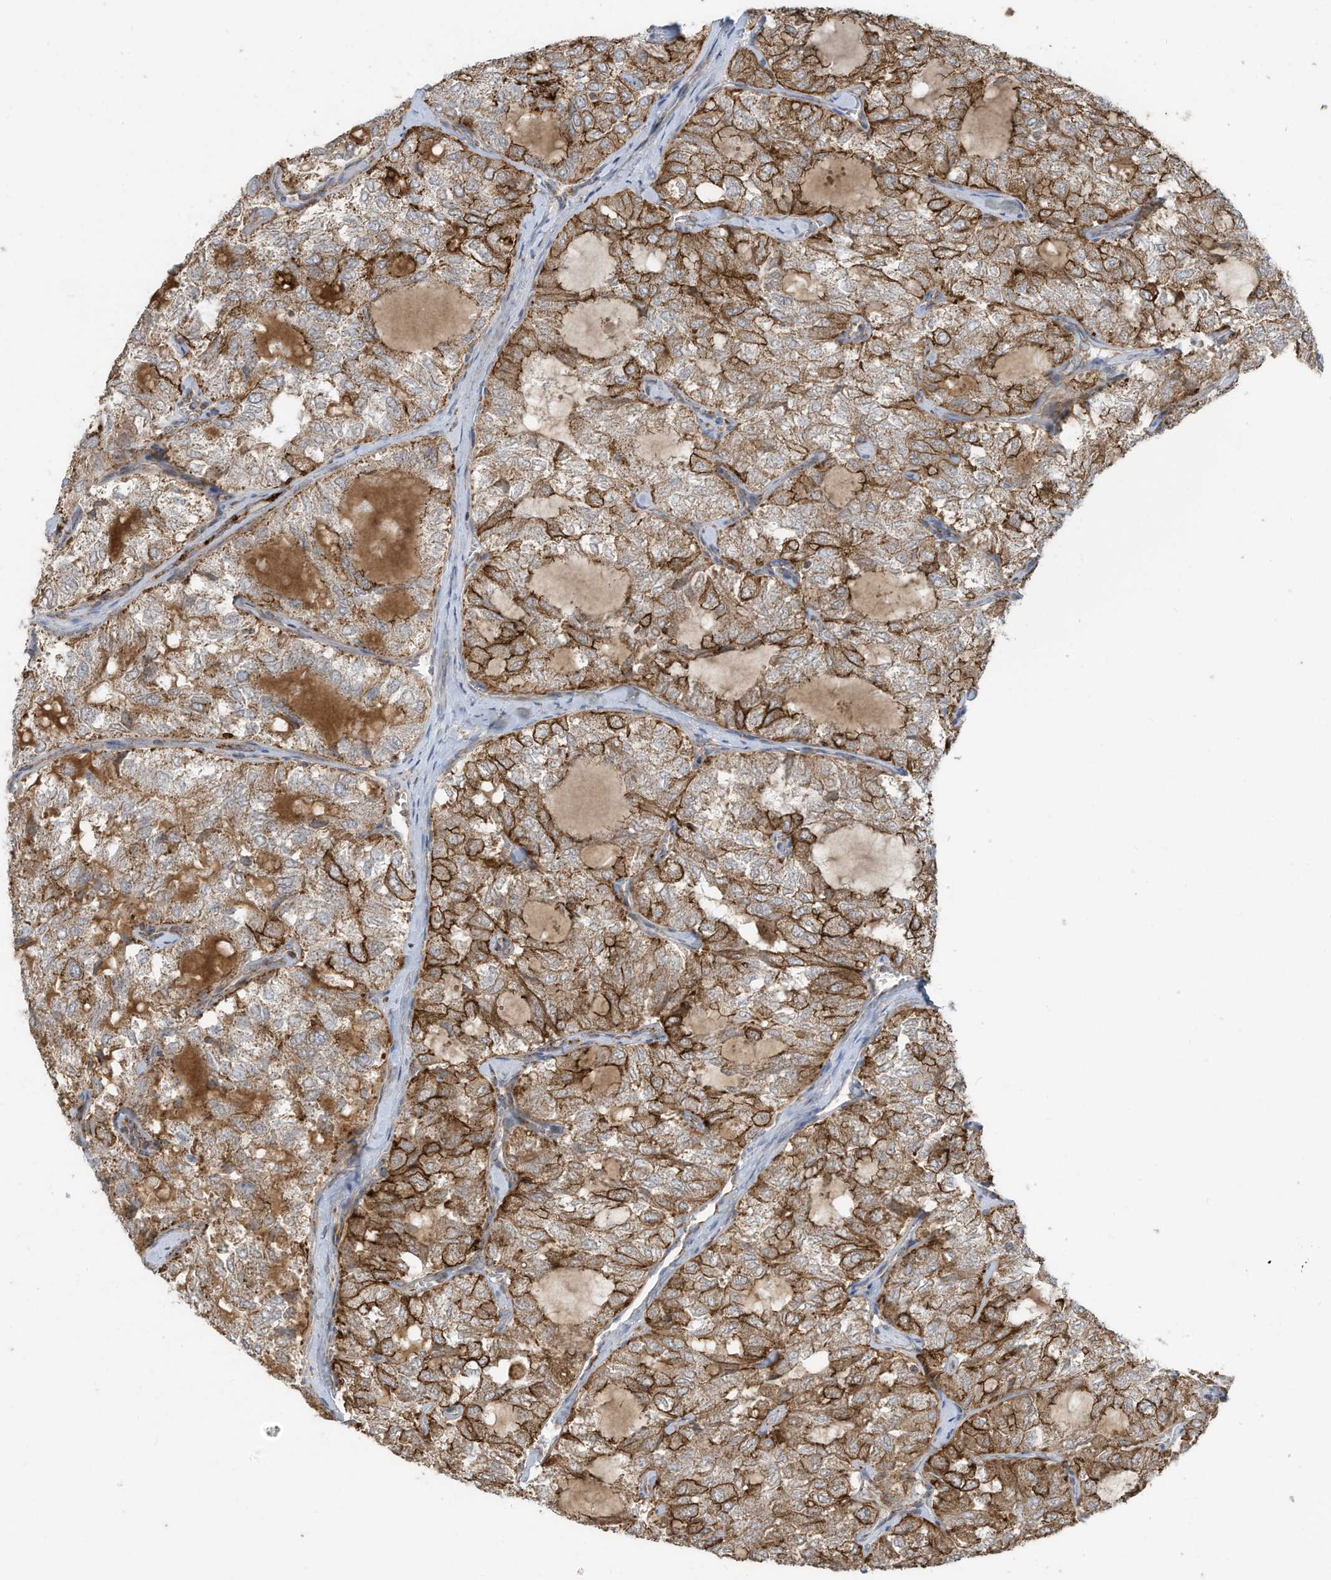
{"staining": {"intensity": "strong", "quantity": "25%-75%", "location": "cytoplasmic/membranous"}, "tissue": "thyroid cancer", "cell_type": "Tumor cells", "image_type": "cancer", "snomed": [{"axis": "morphology", "description": "Follicular adenoma carcinoma, NOS"}, {"axis": "topography", "description": "Thyroid gland"}], "caption": "Immunohistochemistry (IHC) (DAB (3,3'-diaminobenzidine)) staining of thyroid cancer shows strong cytoplasmic/membranous protein expression in about 25%-75% of tumor cells.", "gene": "C2orf74", "patient": {"sex": "male", "age": 75}}